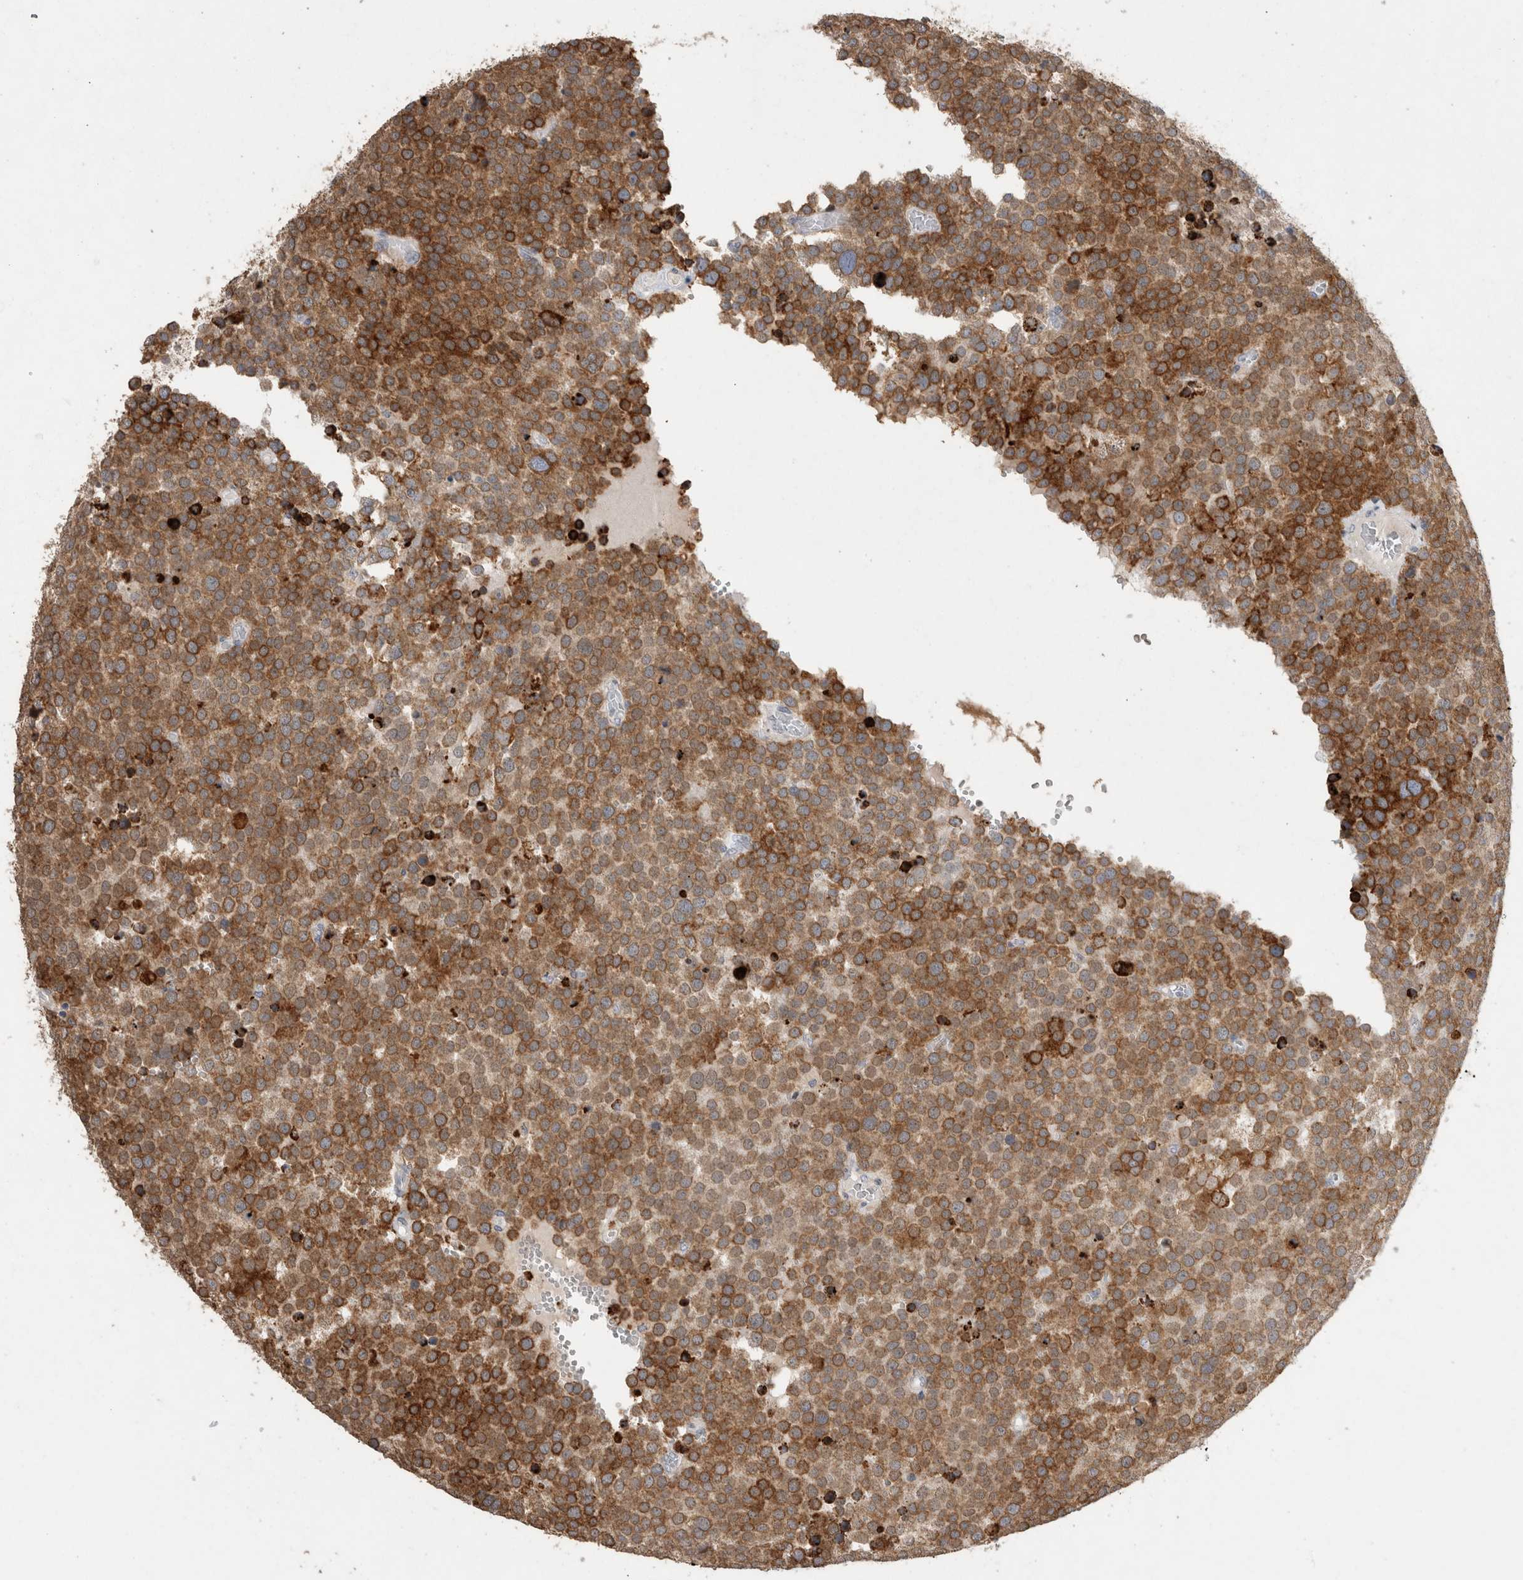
{"staining": {"intensity": "moderate", "quantity": ">75%", "location": "cytoplasmic/membranous"}, "tissue": "testis cancer", "cell_type": "Tumor cells", "image_type": "cancer", "snomed": [{"axis": "morphology", "description": "Seminoma, NOS"}, {"axis": "topography", "description": "Testis"}], "caption": "Immunohistochemistry image of neoplastic tissue: testis seminoma stained using immunohistochemistry shows medium levels of moderate protein expression localized specifically in the cytoplasmic/membranous of tumor cells, appearing as a cytoplasmic/membranous brown color.", "gene": "TRMT9B", "patient": {"sex": "male", "age": 71}}